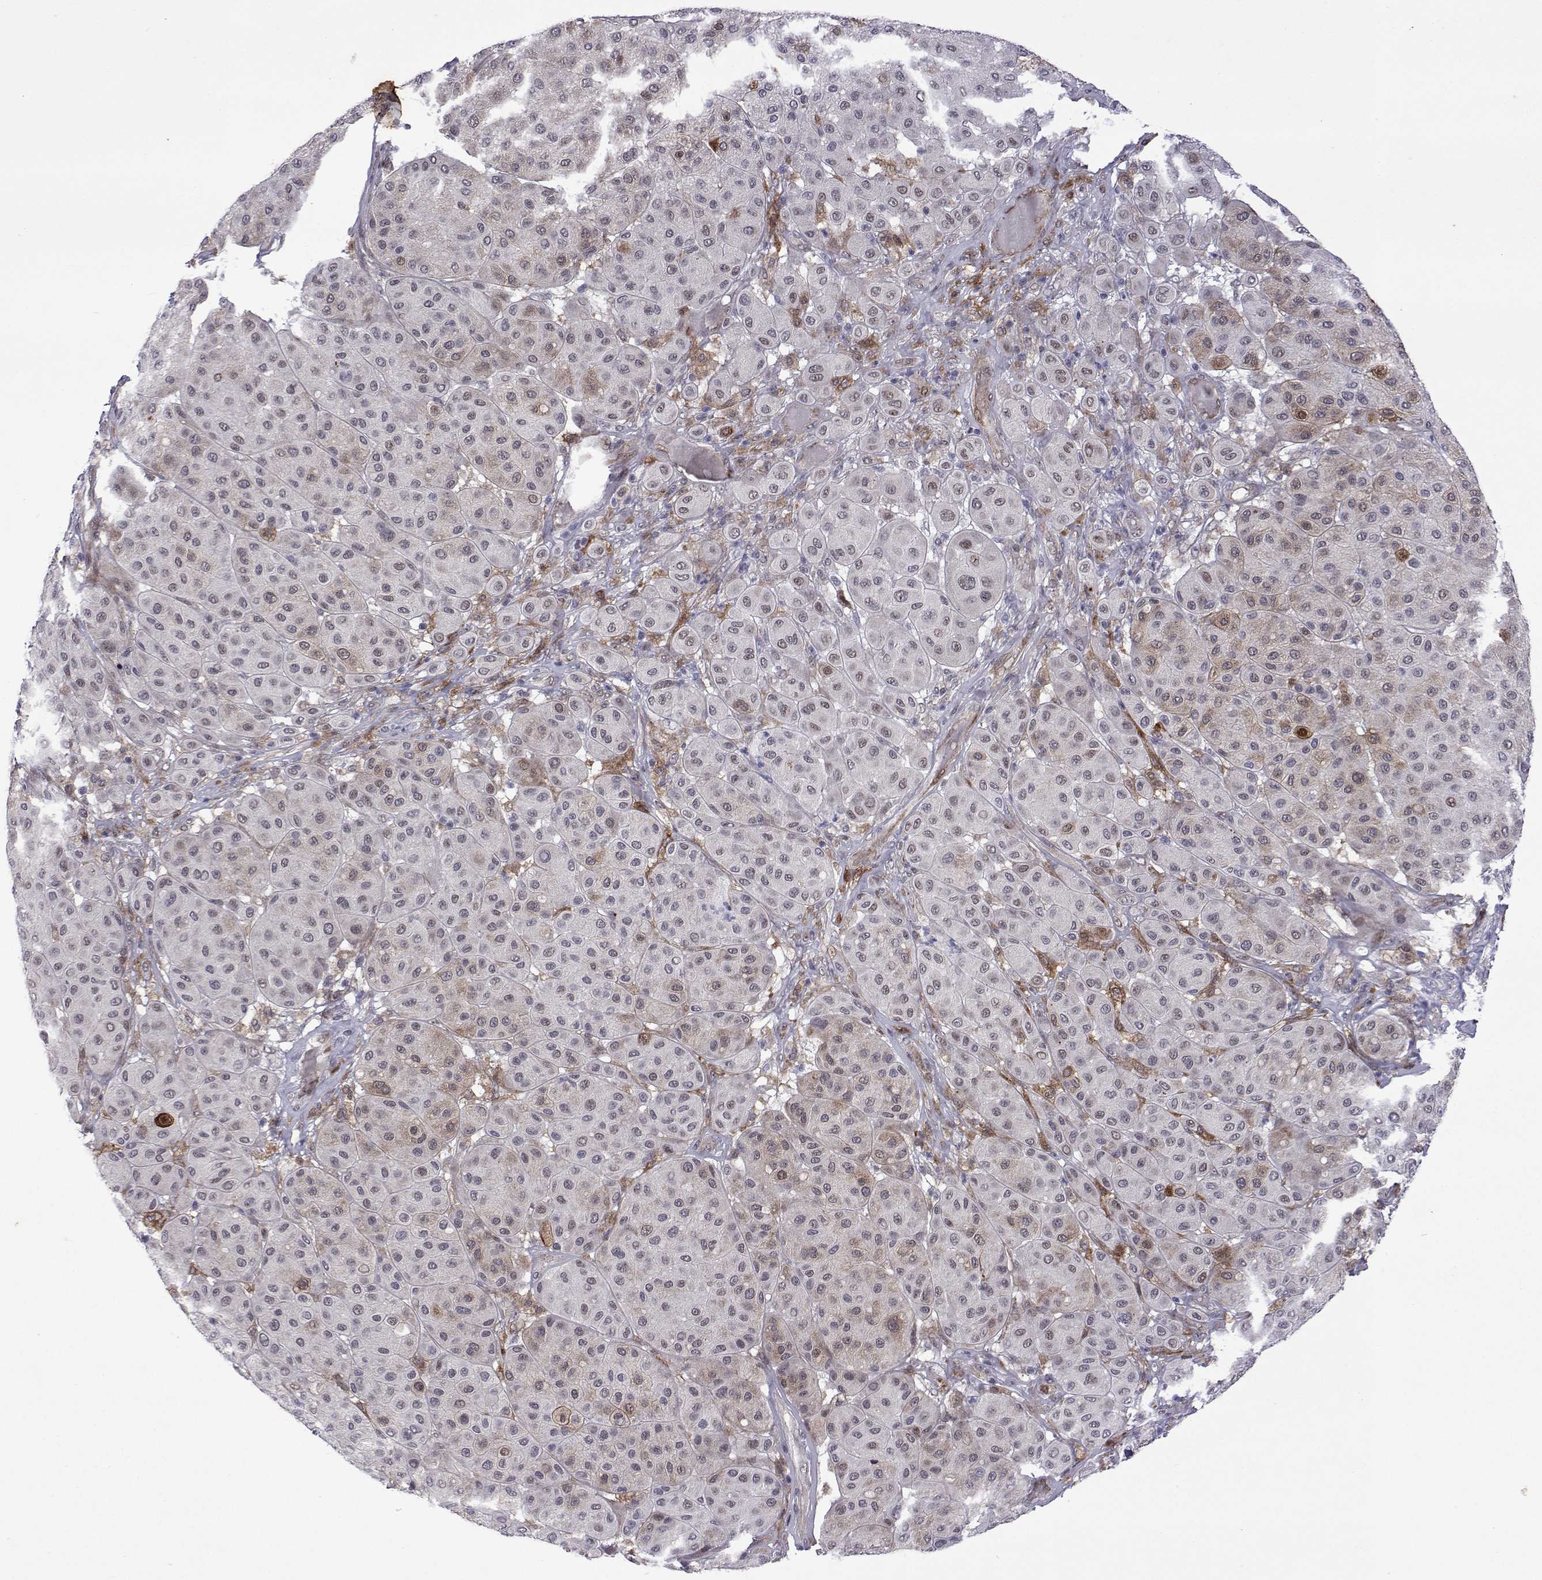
{"staining": {"intensity": "weak", "quantity": "<25%", "location": "nuclear"}, "tissue": "melanoma", "cell_type": "Tumor cells", "image_type": "cancer", "snomed": [{"axis": "morphology", "description": "Malignant melanoma, Metastatic site"}, {"axis": "topography", "description": "Smooth muscle"}], "caption": "IHC of human melanoma exhibits no expression in tumor cells.", "gene": "EFCAB3", "patient": {"sex": "male", "age": 41}}